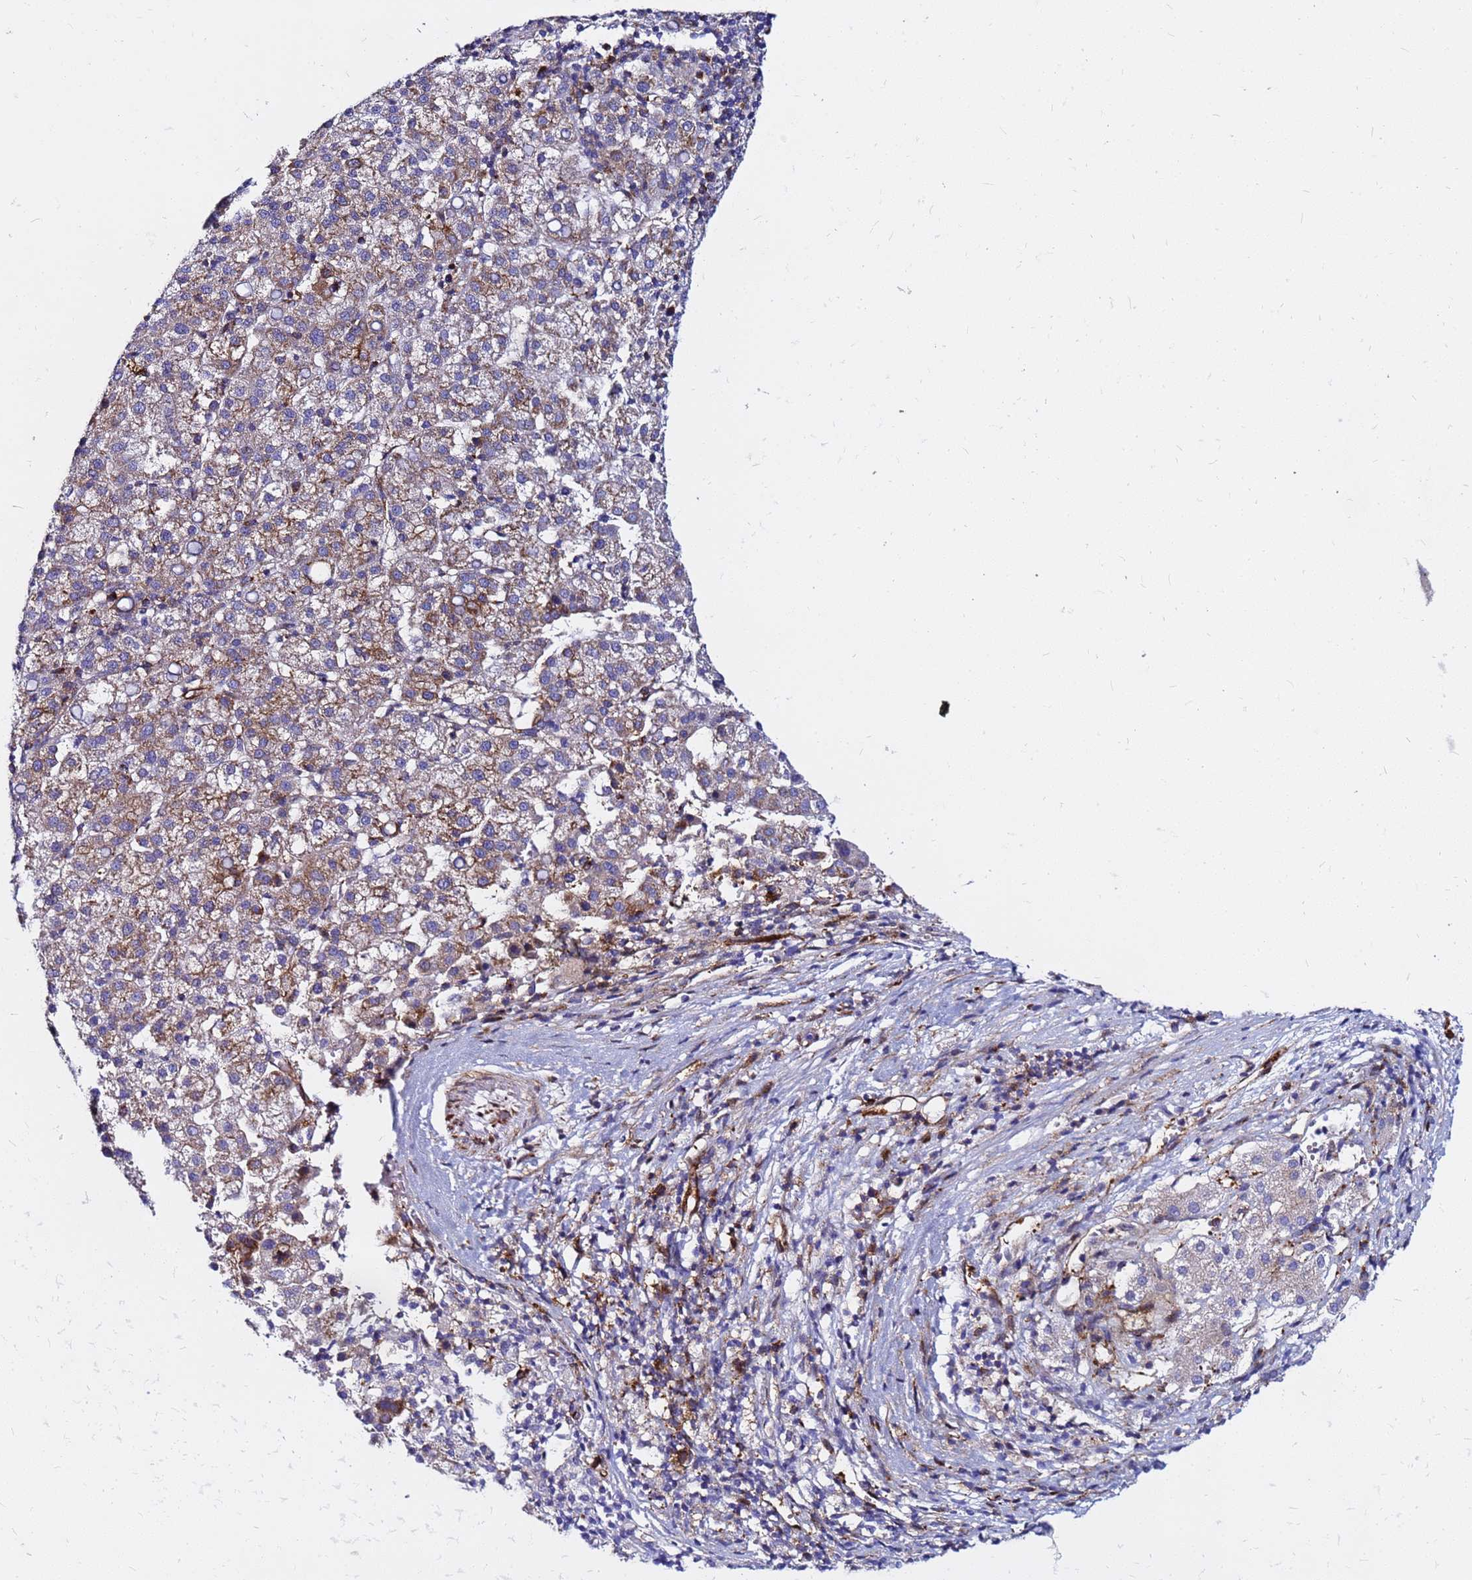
{"staining": {"intensity": "weak", "quantity": "25%-75%", "location": "cytoplasmic/membranous"}, "tissue": "liver cancer", "cell_type": "Tumor cells", "image_type": "cancer", "snomed": [{"axis": "morphology", "description": "Carcinoma, Hepatocellular, NOS"}, {"axis": "topography", "description": "Liver"}], "caption": "This photomicrograph exhibits immunohistochemistry staining of liver hepatocellular carcinoma, with low weak cytoplasmic/membranous staining in about 25%-75% of tumor cells.", "gene": "TUBA8", "patient": {"sex": "female", "age": 58}}